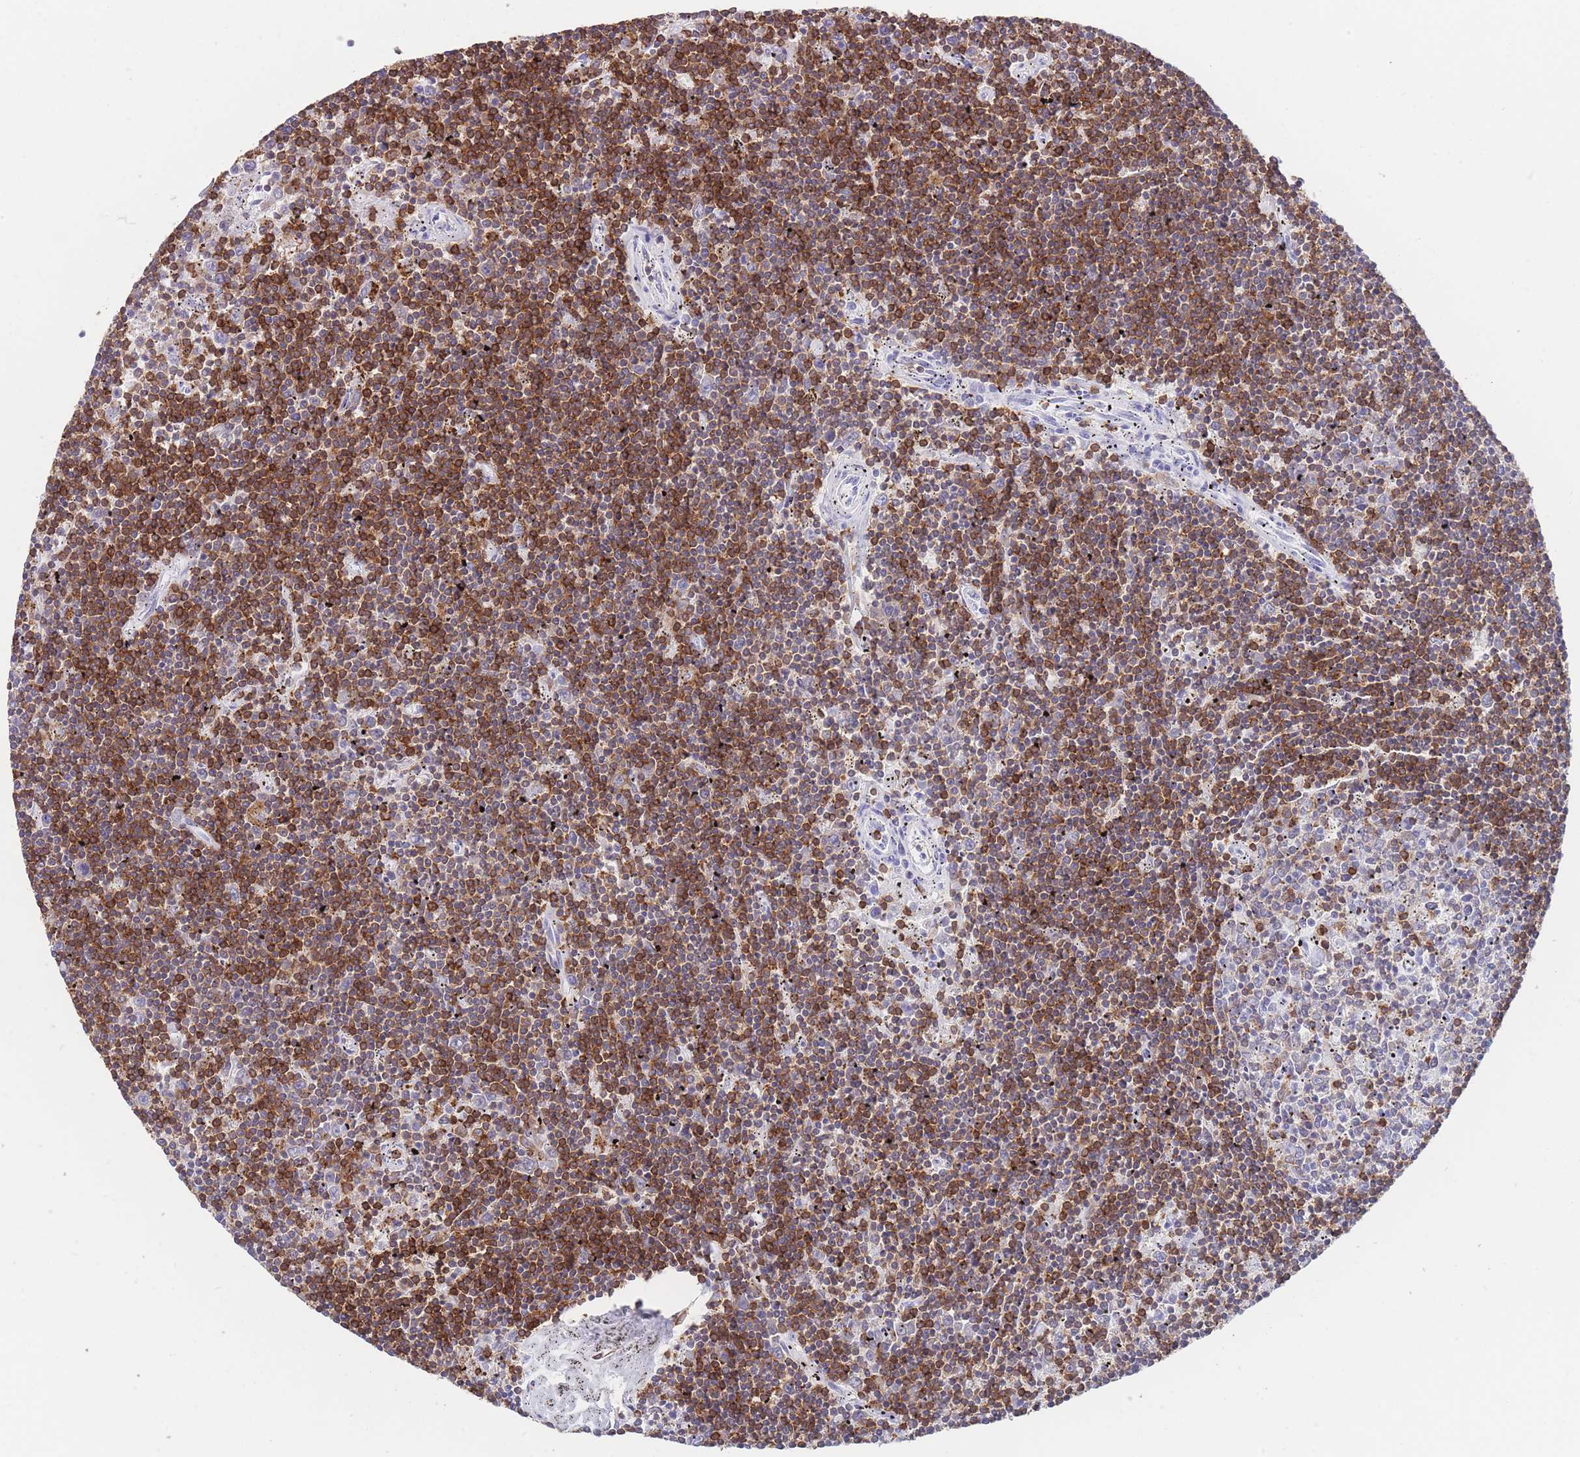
{"staining": {"intensity": "strong", "quantity": ">75%", "location": "cytoplasmic/membranous"}, "tissue": "lymphoma", "cell_type": "Tumor cells", "image_type": "cancer", "snomed": [{"axis": "morphology", "description": "Malignant lymphoma, non-Hodgkin's type, Low grade"}, {"axis": "topography", "description": "Spleen"}], "caption": "Lymphoma stained with IHC shows strong cytoplasmic/membranous staining in about >75% of tumor cells. (IHC, brightfield microscopy, high magnification).", "gene": "CORO1A", "patient": {"sex": "male", "age": 76}}